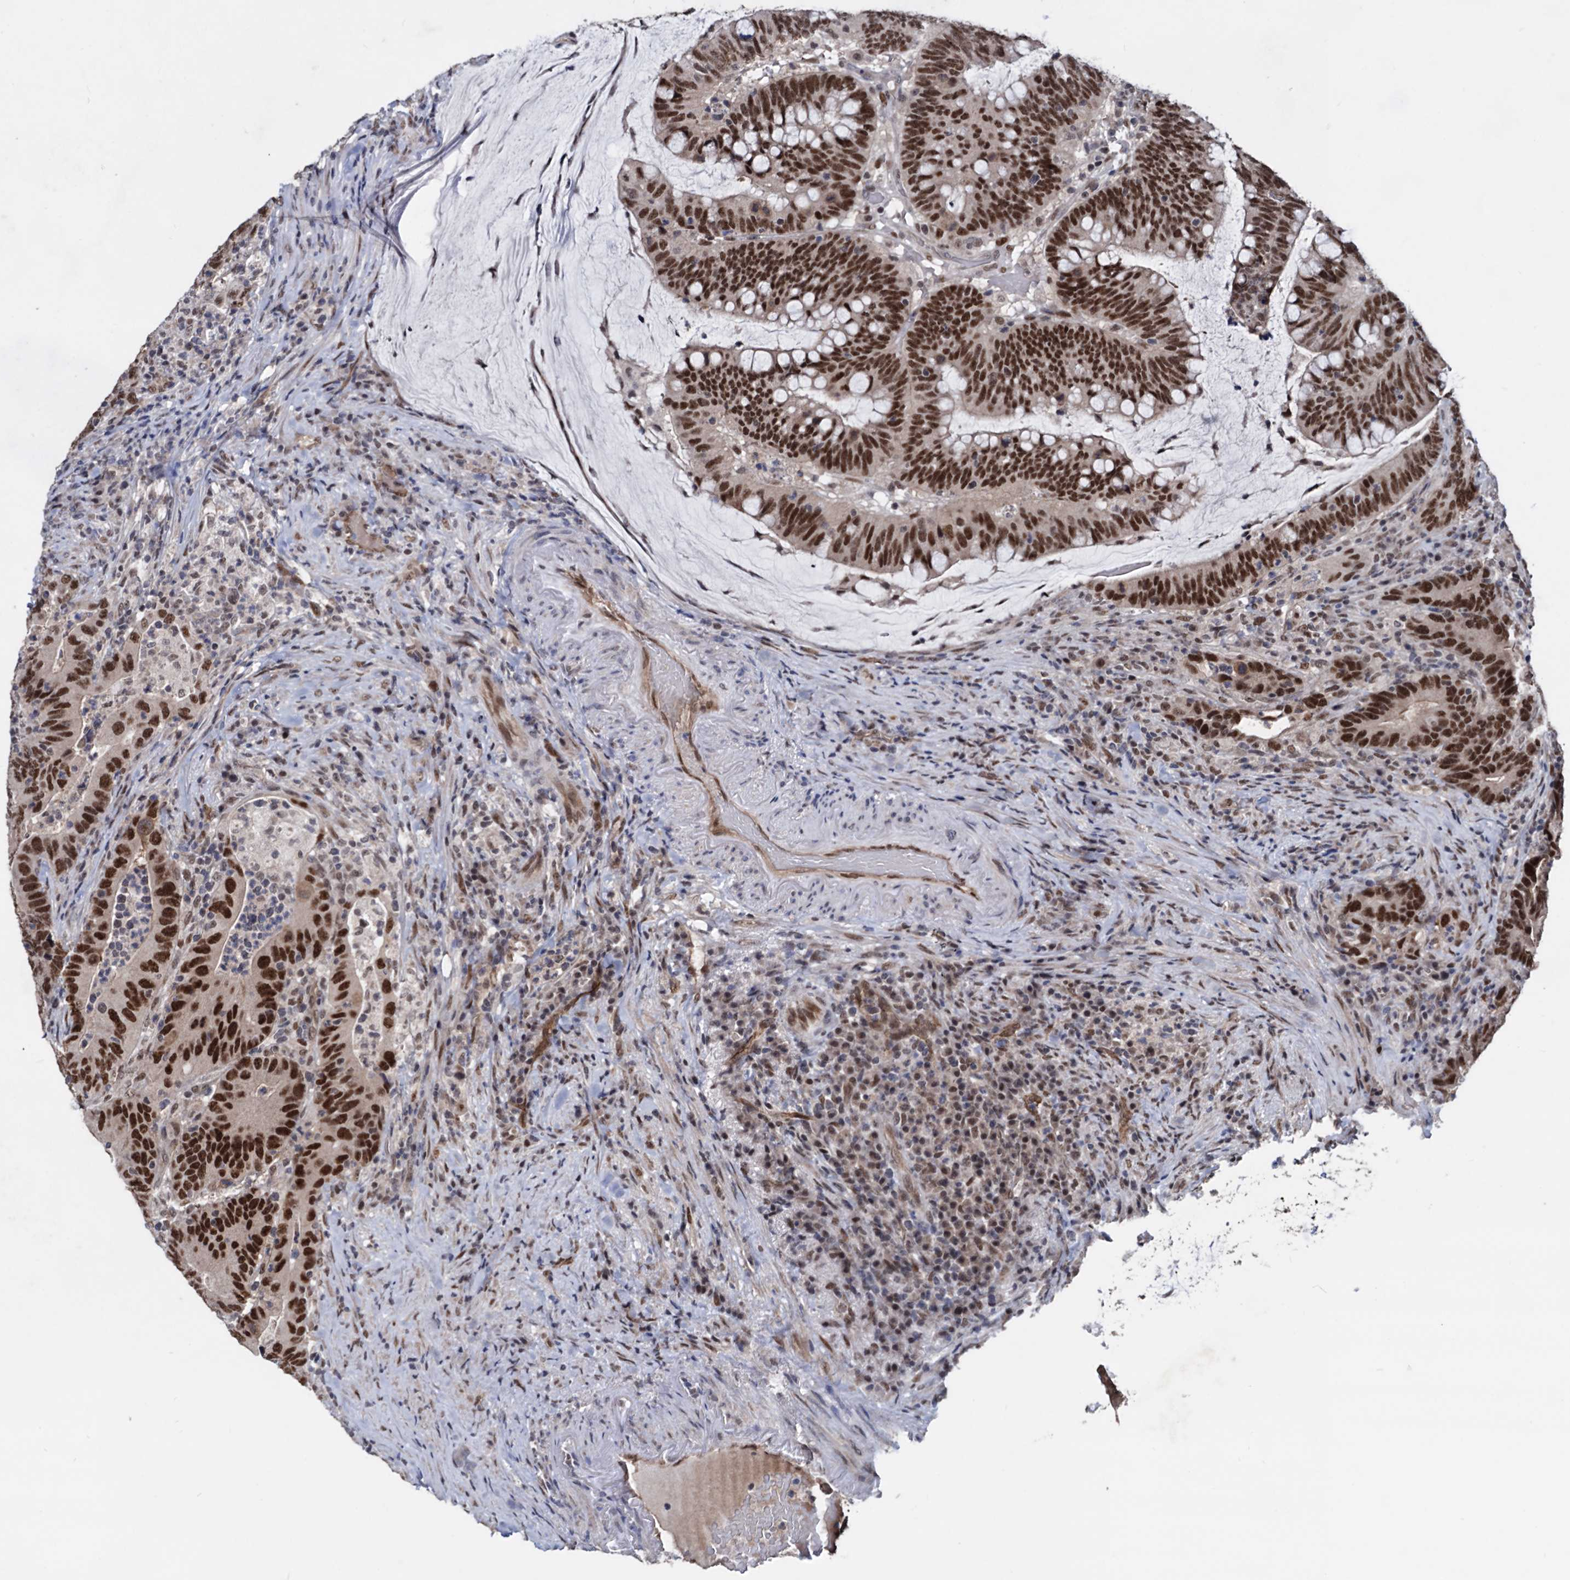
{"staining": {"intensity": "strong", "quantity": ">75%", "location": "nuclear"}, "tissue": "colorectal cancer", "cell_type": "Tumor cells", "image_type": "cancer", "snomed": [{"axis": "morphology", "description": "Adenocarcinoma, NOS"}, {"axis": "topography", "description": "Colon"}], "caption": "The photomicrograph shows immunohistochemical staining of colorectal cancer. There is strong nuclear staining is identified in approximately >75% of tumor cells. The protein is stained brown, and the nuclei are stained in blue (DAB IHC with brightfield microscopy, high magnification).", "gene": "GALNT11", "patient": {"sex": "female", "age": 66}}